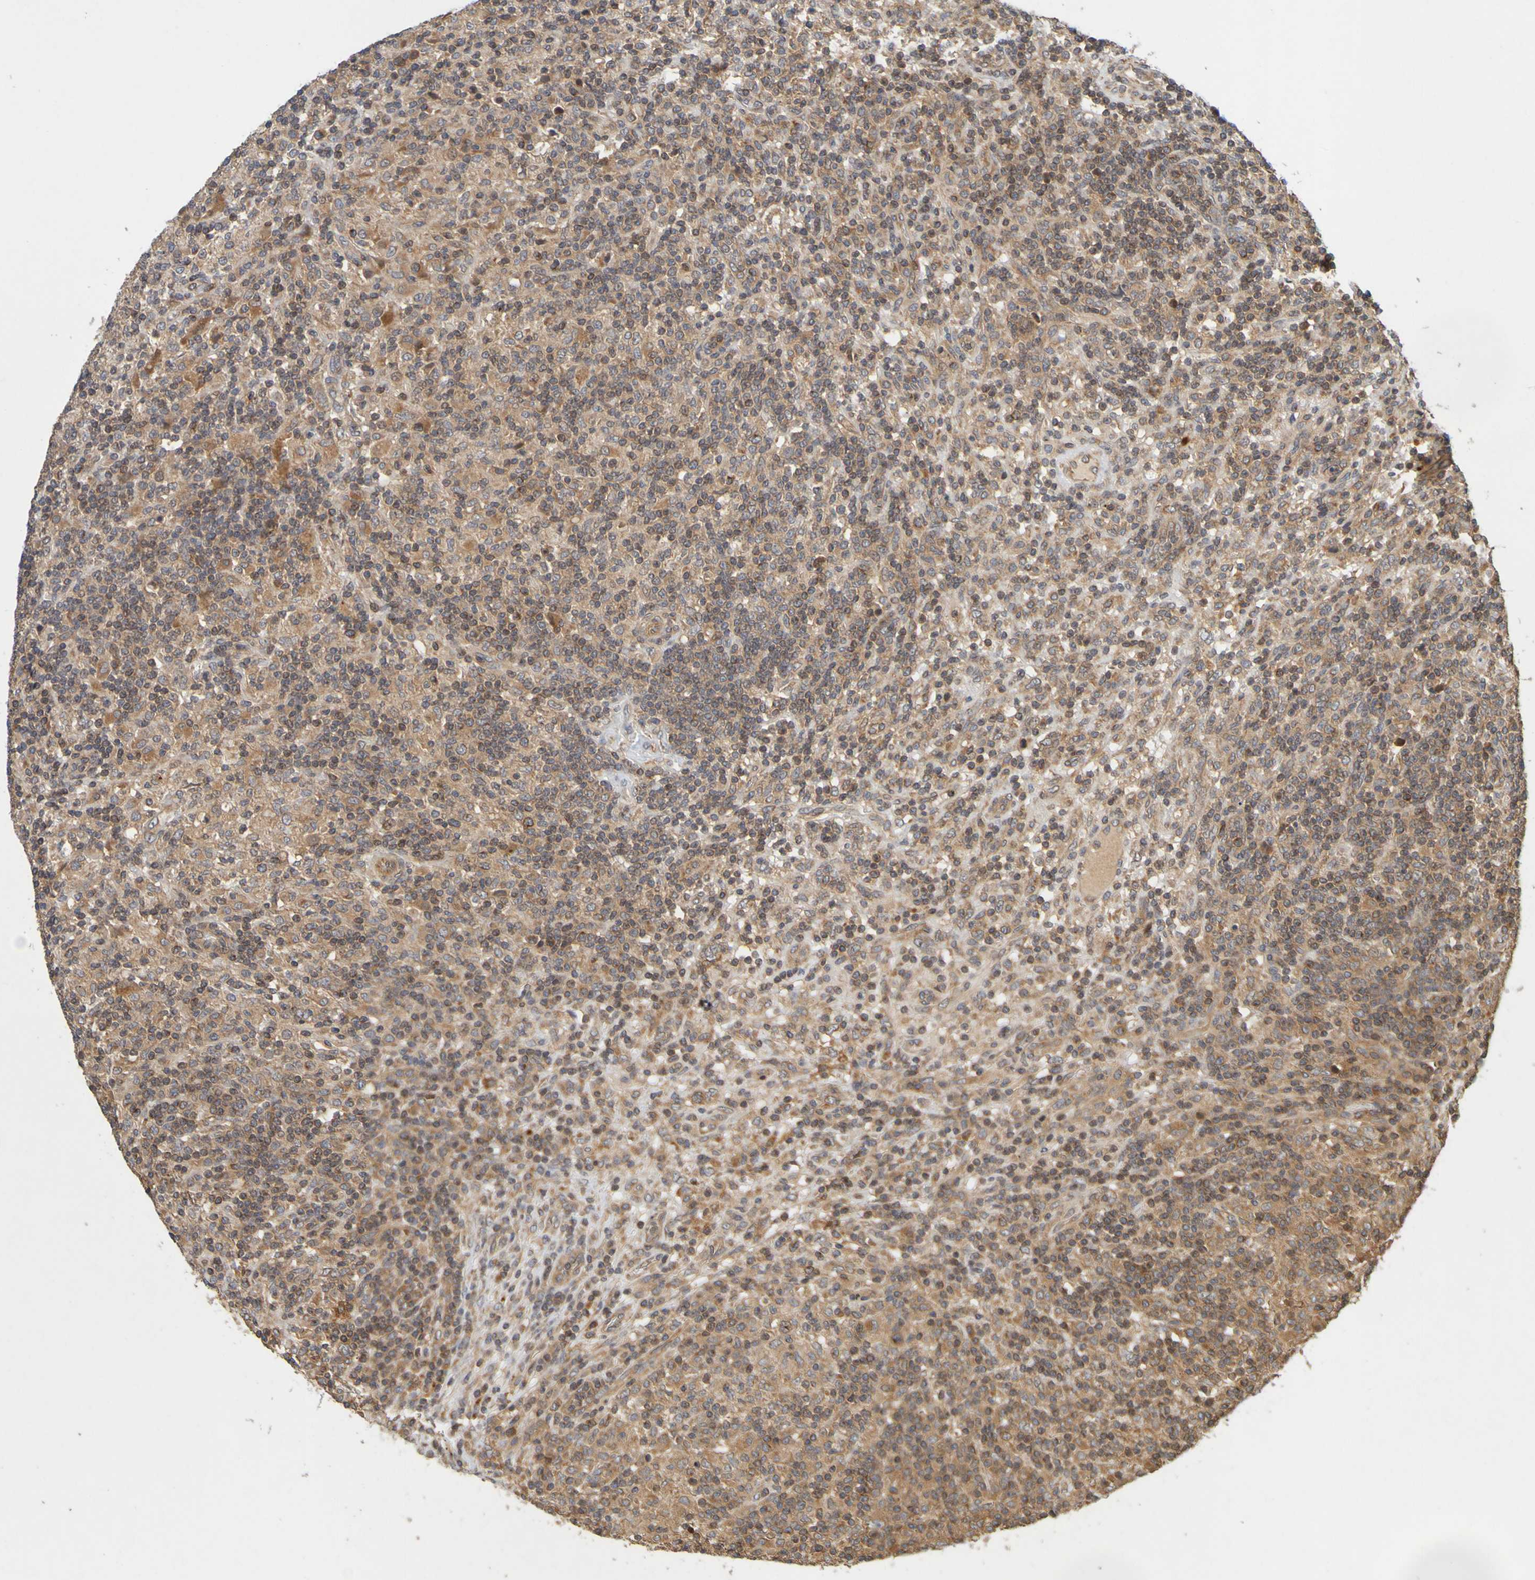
{"staining": {"intensity": "moderate", "quantity": "25%-75%", "location": "cytoplasmic/membranous"}, "tissue": "lymphoma", "cell_type": "Tumor cells", "image_type": "cancer", "snomed": [{"axis": "morphology", "description": "Hodgkin's disease, NOS"}, {"axis": "topography", "description": "Lymph node"}], "caption": "Hodgkin's disease stained for a protein displays moderate cytoplasmic/membranous positivity in tumor cells. (brown staining indicates protein expression, while blue staining denotes nuclei).", "gene": "OCRL", "patient": {"sex": "male", "age": 70}}